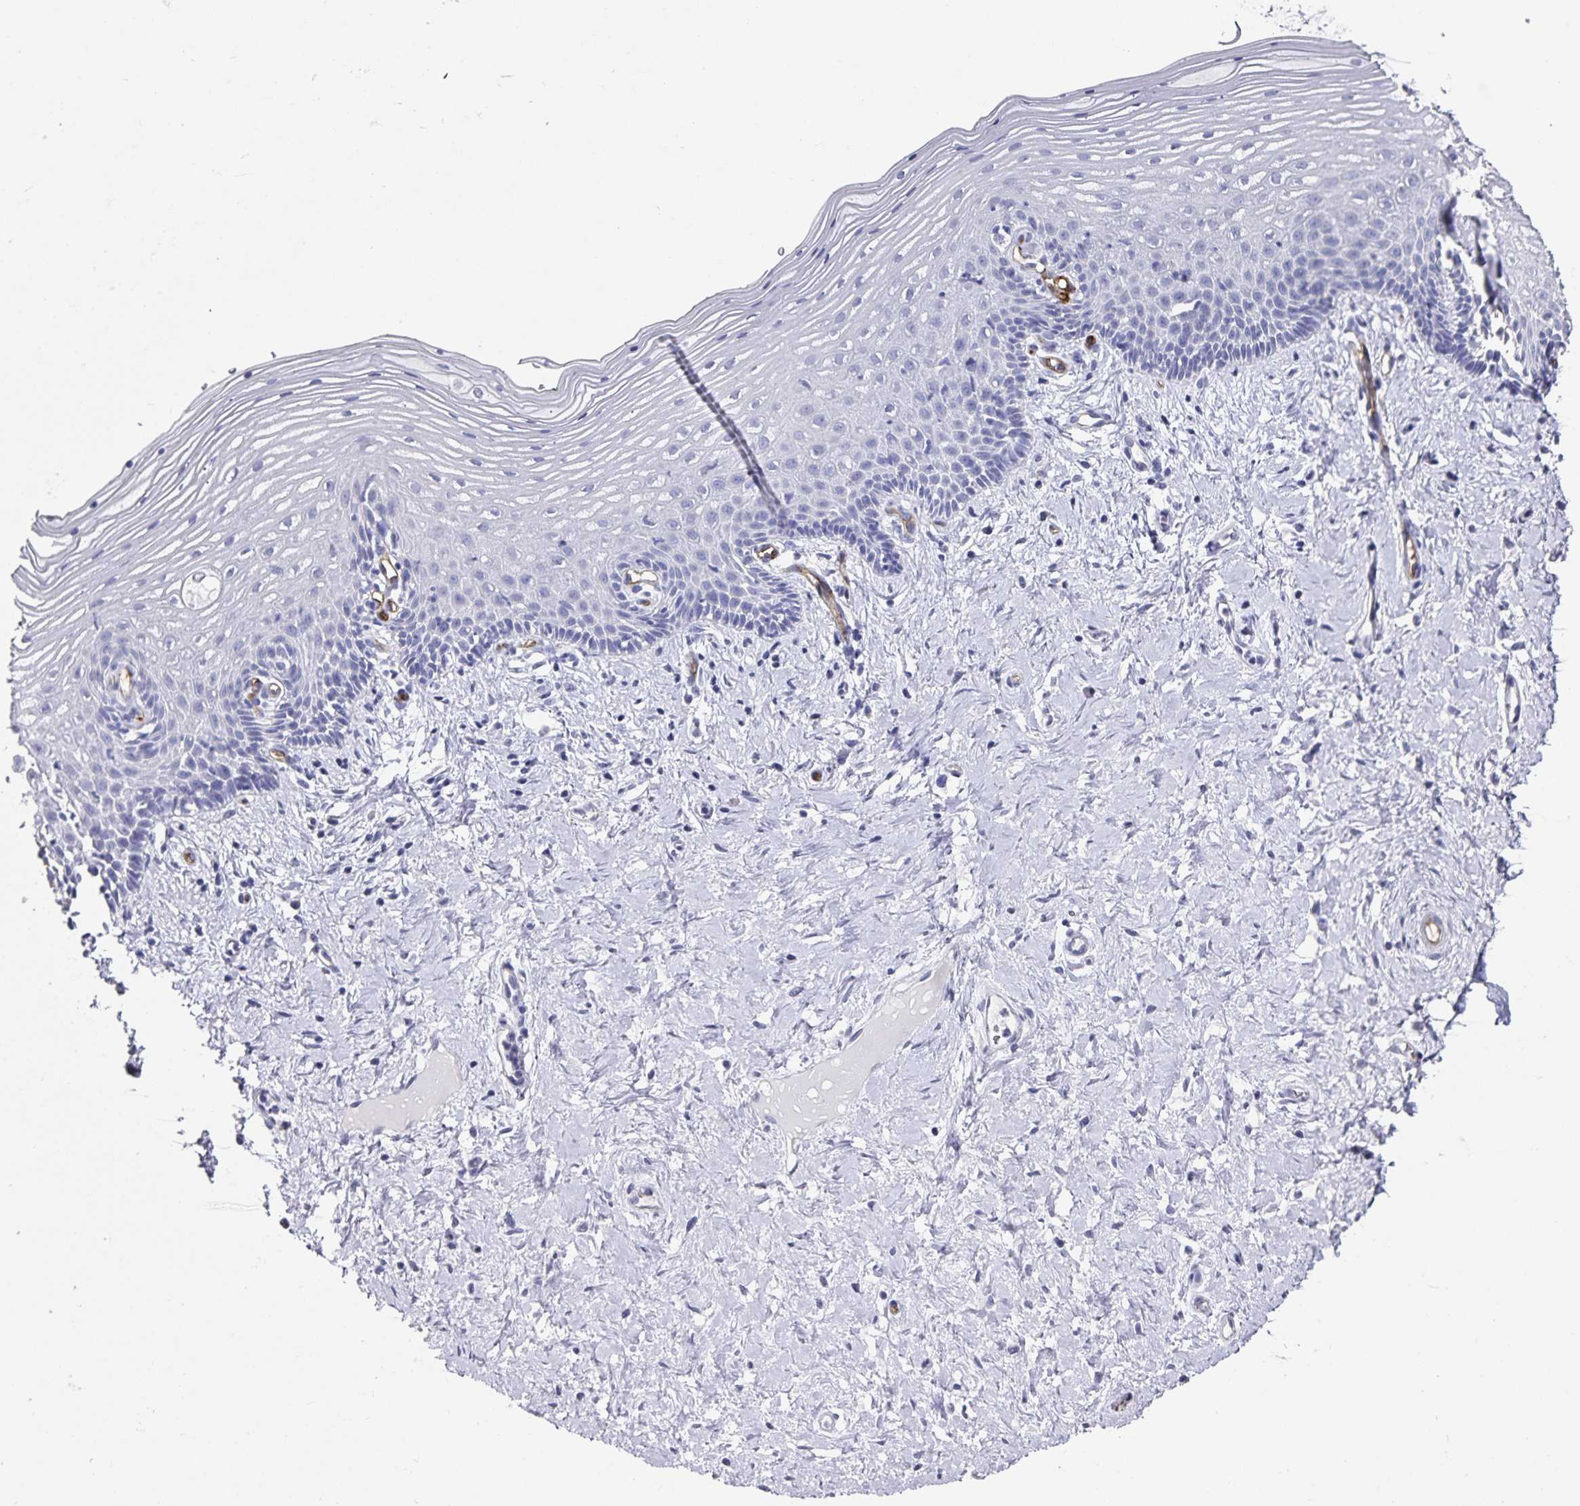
{"staining": {"intensity": "negative", "quantity": "none", "location": "none"}, "tissue": "vagina", "cell_type": "Squamous epithelial cells", "image_type": "normal", "snomed": [{"axis": "morphology", "description": "Normal tissue, NOS"}, {"axis": "topography", "description": "Vagina"}], "caption": "Immunohistochemical staining of unremarkable vagina exhibits no significant staining in squamous epithelial cells.", "gene": "PODXL", "patient": {"sex": "female", "age": 42}}